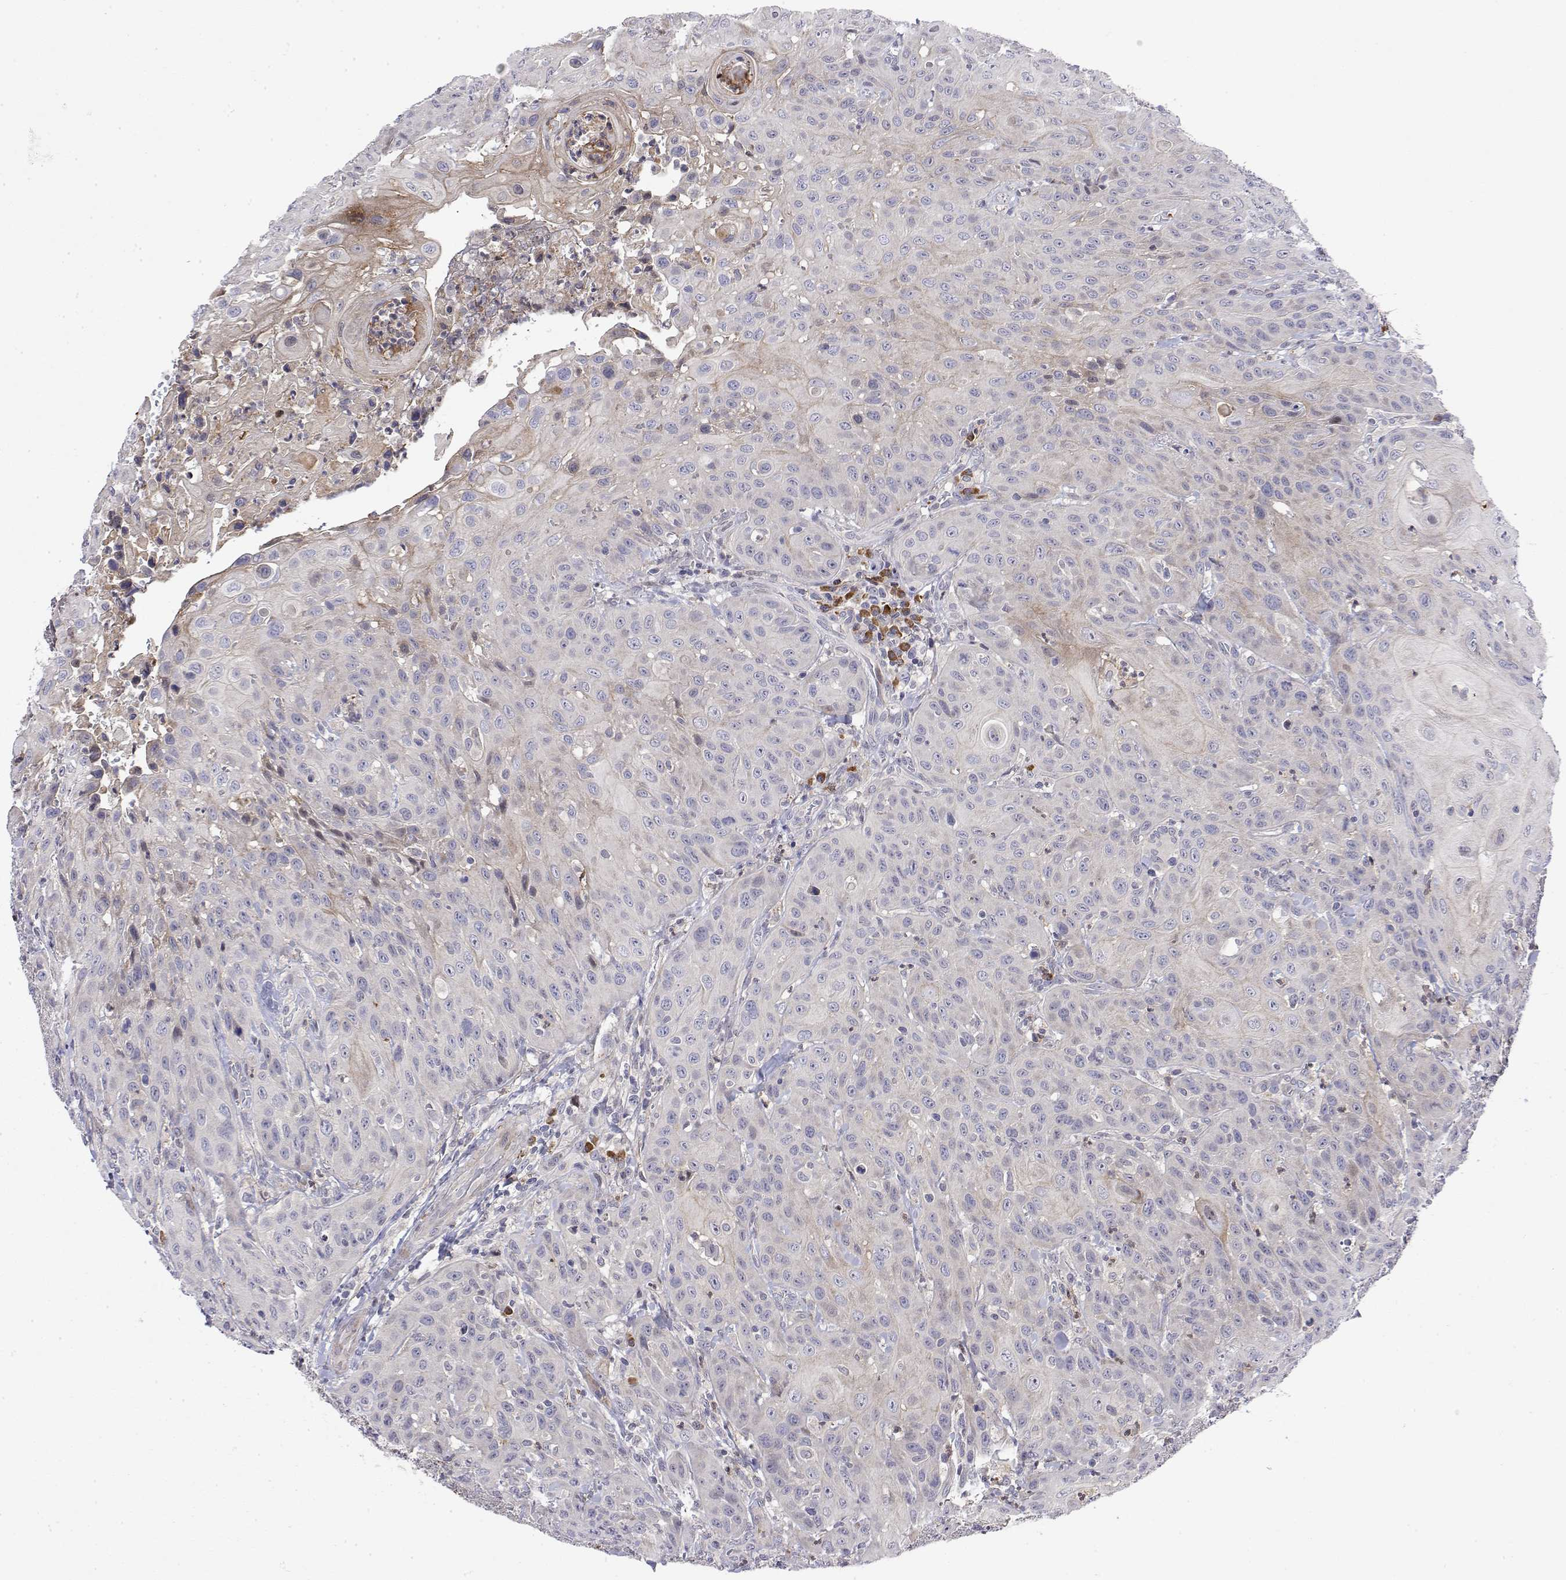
{"staining": {"intensity": "negative", "quantity": "none", "location": "none"}, "tissue": "head and neck cancer", "cell_type": "Tumor cells", "image_type": "cancer", "snomed": [{"axis": "morphology", "description": "Normal tissue, NOS"}, {"axis": "morphology", "description": "Squamous cell carcinoma, NOS"}, {"axis": "topography", "description": "Oral tissue"}, {"axis": "topography", "description": "Tounge, NOS"}, {"axis": "topography", "description": "Head-Neck"}], "caption": "Immunohistochemistry (IHC) micrograph of squamous cell carcinoma (head and neck) stained for a protein (brown), which reveals no positivity in tumor cells.", "gene": "IGFBP4", "patient": {"sex": "male", "age": 62}}